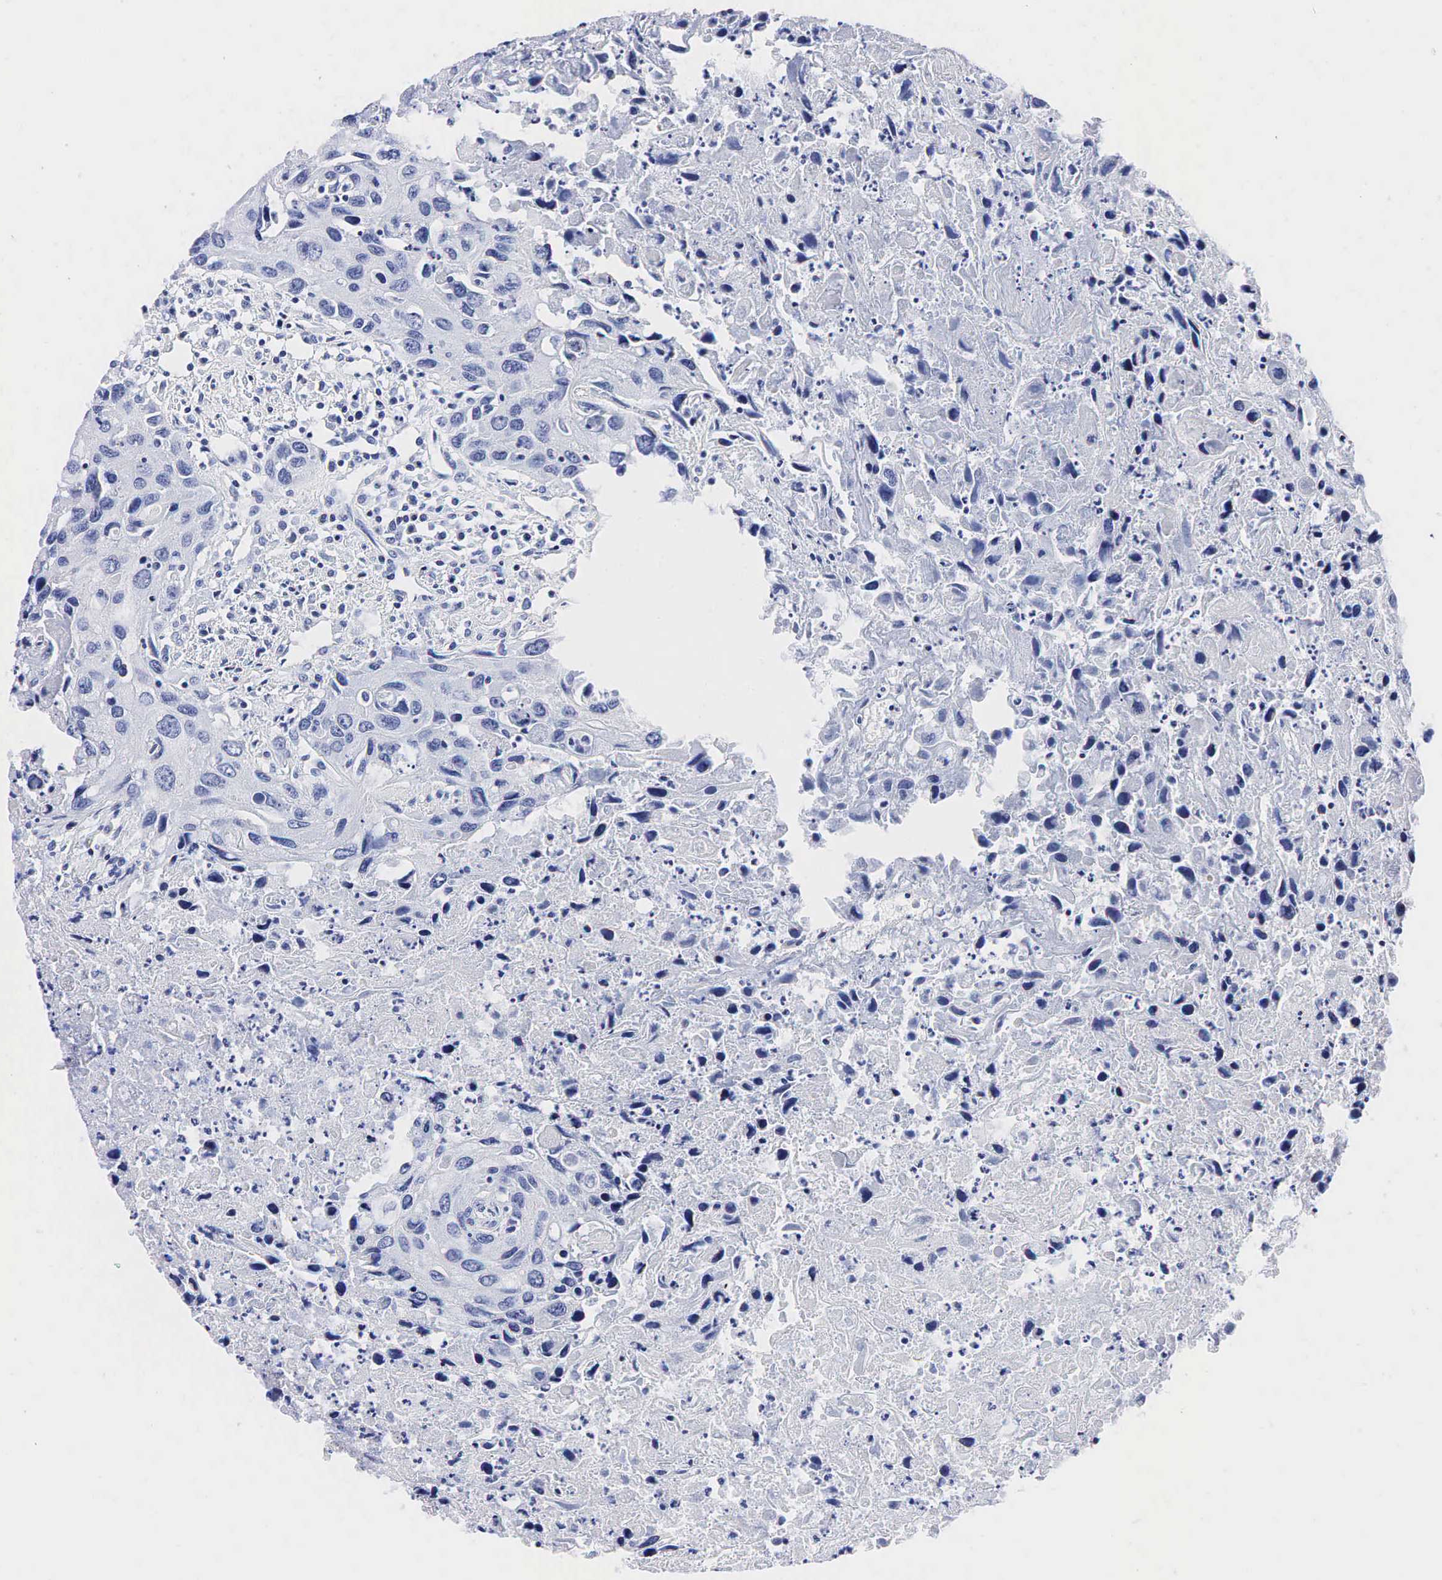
{"staining": {"intensity": "negative", "quantity": "none", "location": "none"}, "tissue": "urothelial cancer", "cell_type": "Tumor cells", "image_type": "cancer", "snomed": [{"axis": "morphology", "description": "Urothelial carcinoma, High grade"}, {"axis": "topography", "description": "Urinary bladder"}], "caption": "Immunohistochemistry micrograph of neoplastic tissue: human urothelial cancer stained with DAB (3,3'-diaminobenzidine) exhibits no significant protein expression in tumor cells.", "gene": "TG", "patient": {"sex": "male", "age": 71}}